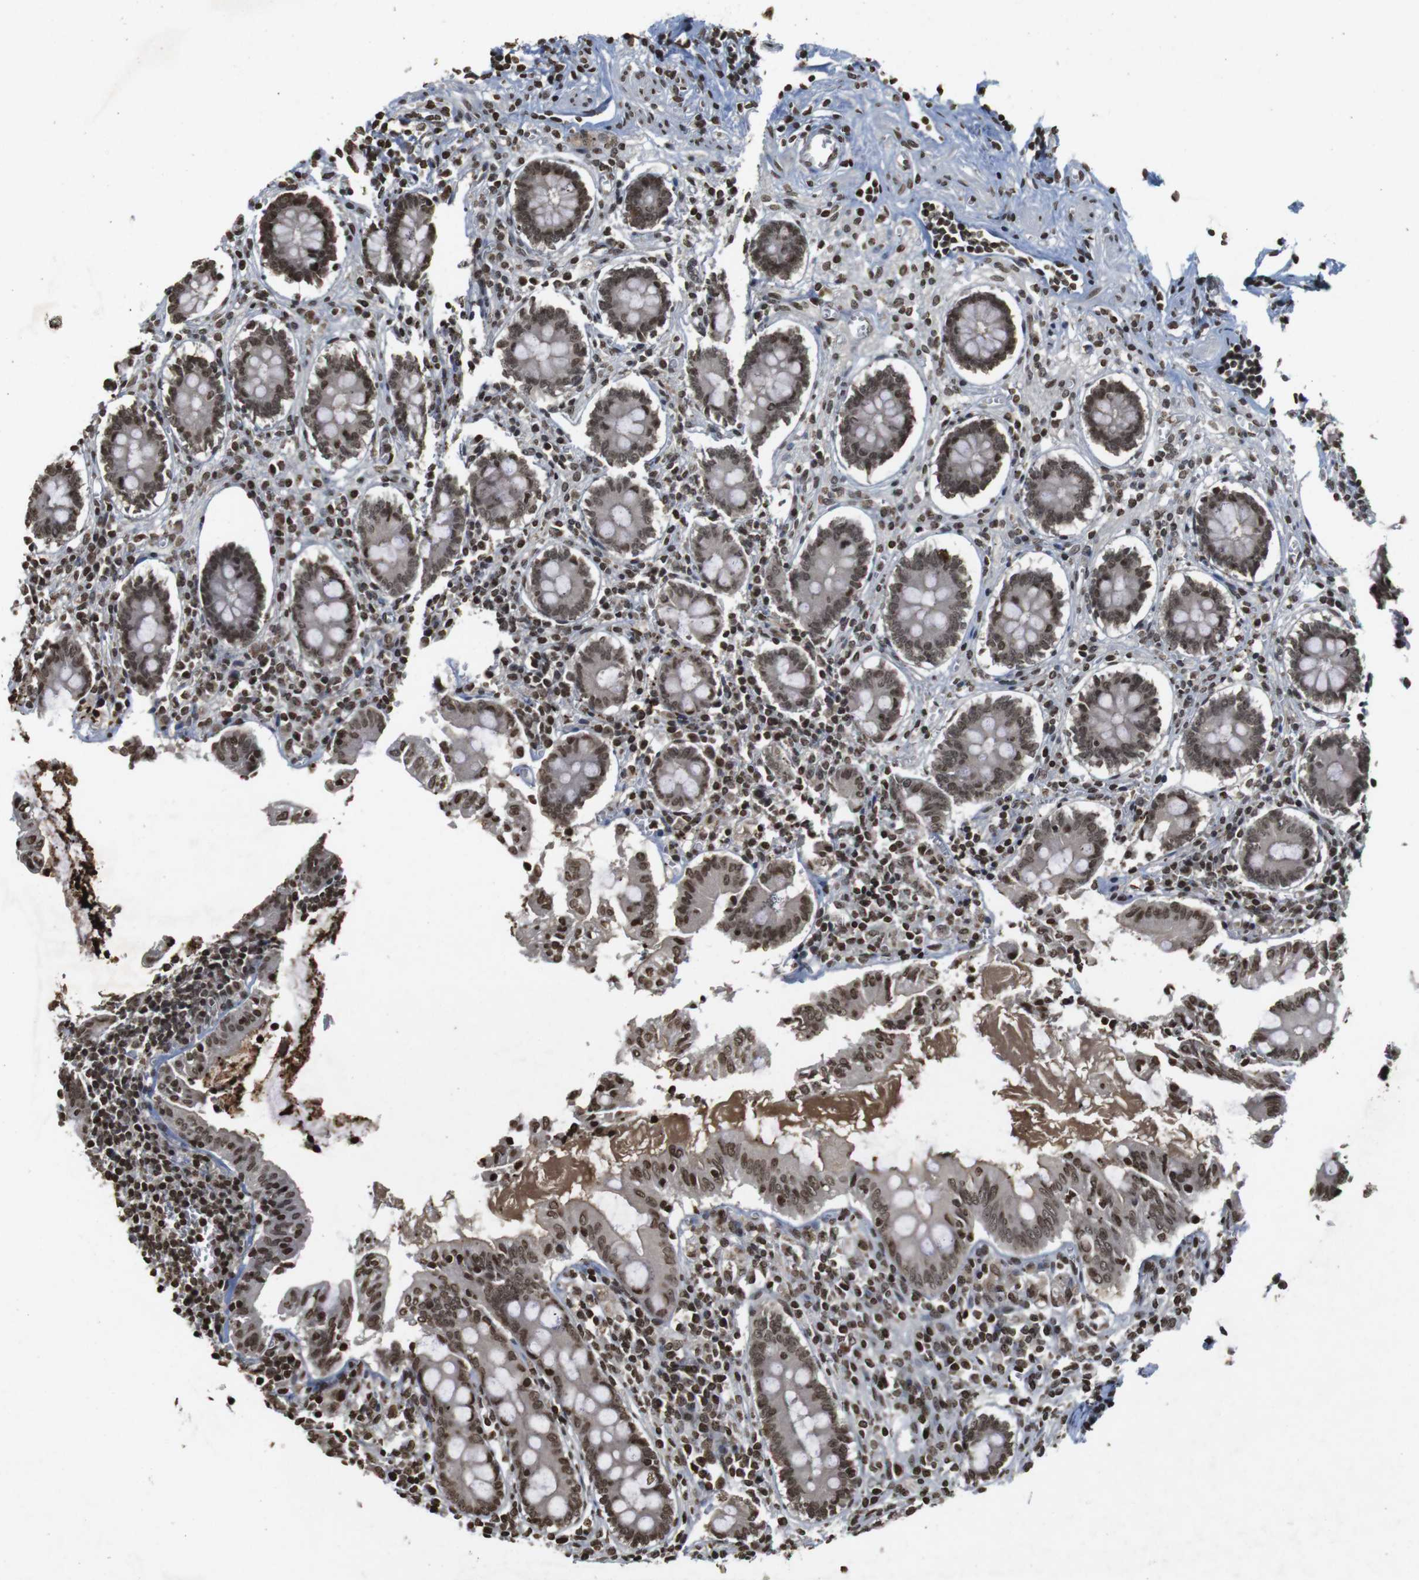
{"staining": {"intensity": "moderate", "quantity": ">75%", "location": "cytoplasmic/membranous,nuclear"}, "tissue": "appendix", "cell_type": "Glandular cells", "image_type": "normal", "snomed": [{"axis": "morphology", "description": "Normal tissue, NOS"}, {"axis": "topography", "description": "Appendix"}], "caption": "An immunohistochemistry photomicrograph of normal tissue is shown. Protein staining in brown shows moderate cytoplasmic/membranous,nuclear positivity in appendix within glandular cells. The staining is performed using DAB brown chromogen to label protein expression. The nuclei are counter-stained blue using hematoxylin.", "gene": "FOXA3", "patient": {"sex": "female", "age": 50}}